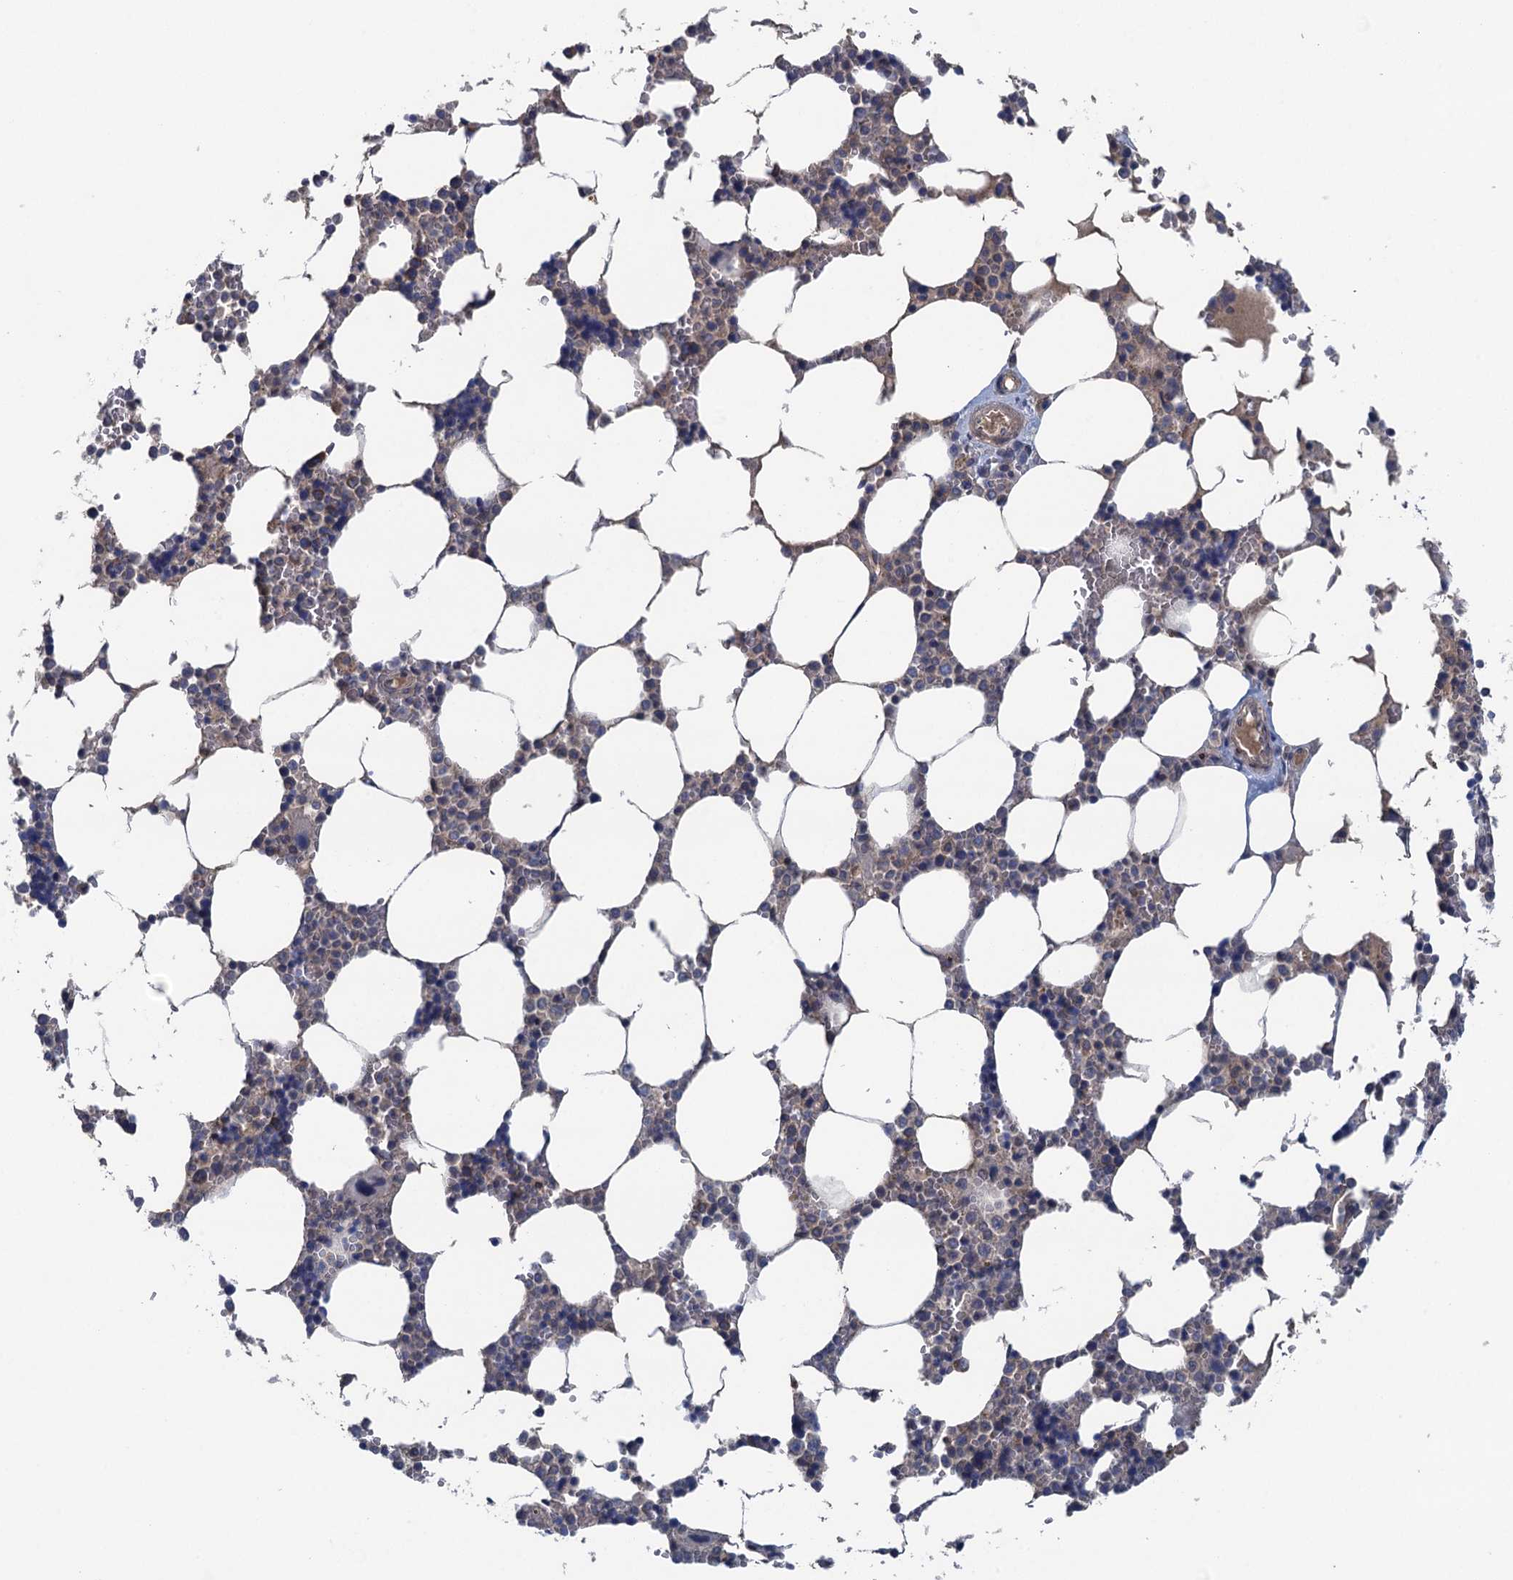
{"staining": {"intensity": "weak", "quantity": "<25%", "location": "cytoplasmic/membranous"}, "tissue": "bone marrow", "cell_type": "Hematopoietic cells", "image_type": "normal", "snomed": [{"axis": "morphology", "description": "Normal tissue, NOS"}, {"axis": "topography", "description": "Bone marrow"}], "caption": "A photomicrograph of human bone marrow is negative for staining in hematopoietic cells. Brightfield microscopy of IHC stained with DAB (3,3'-diaminobenzidine) (brown) and hematoxylin (blue), captured at high magnification.", "gene": "CTU2", "patient": {"sex": "male", "age": 64}}